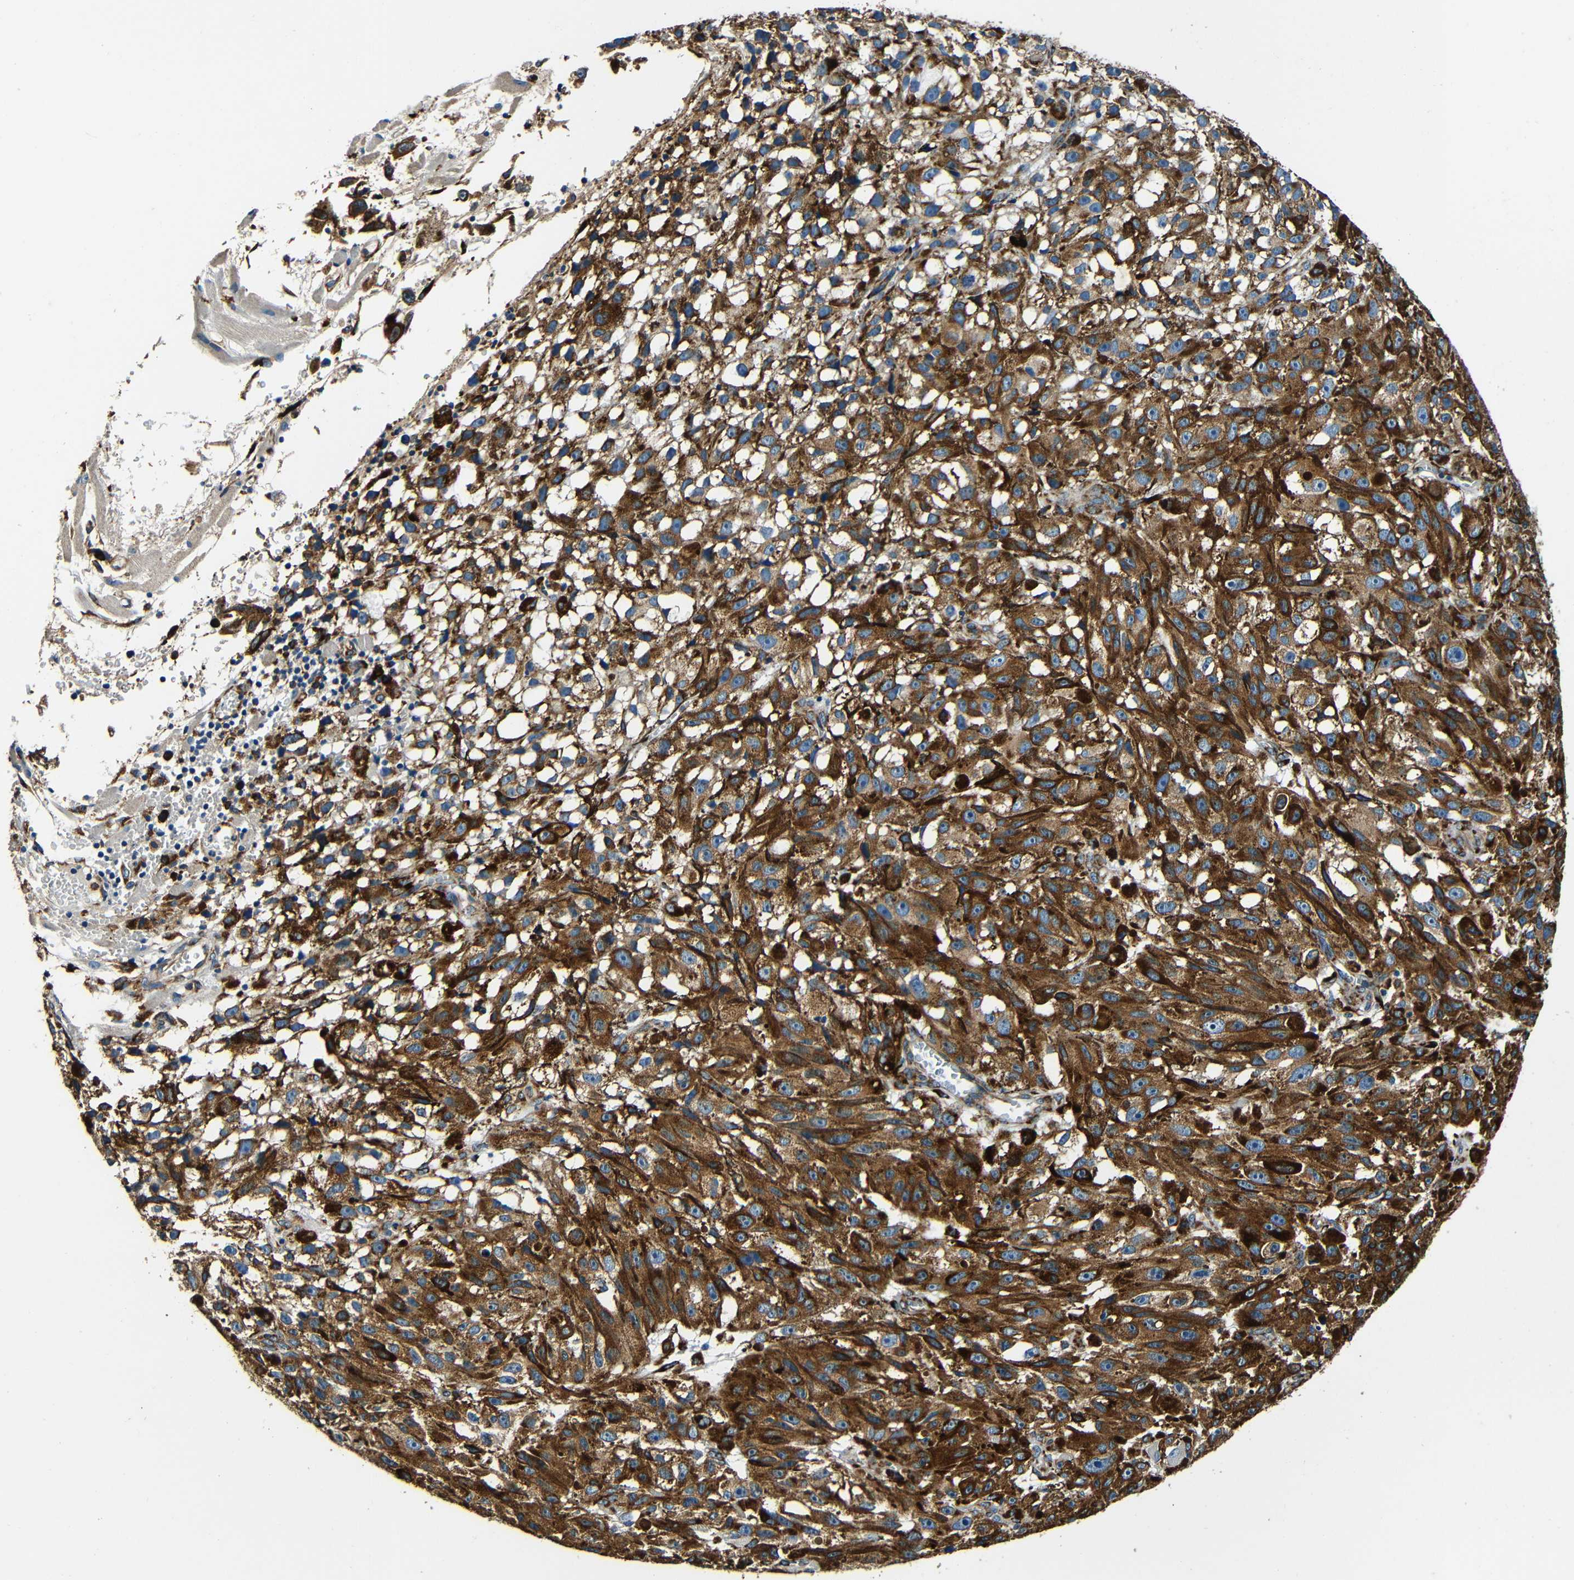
{"staining": {"intensity": "strong", "quantity": ">75%", "location": "cytoplasmic/membranous"}, "tissue": "melanoma", "cell_type": "Tumor cells", "image_type": "cancer", "snomed": [{"axis": "morphology", "description": "Malignant melanoma, NOS"}, {"axis": "topography", "description": "Skin"}], "caption": "Malignant melanoma stained with DAB IHC exhibits high levels of strong cytoplasmic/membranous positivity in about >75% of tumor cells. (IHC, brightfield microscopy, high magnification).", "gene": "RRBP1", "patient": {"sex": "female", "age": 104}}